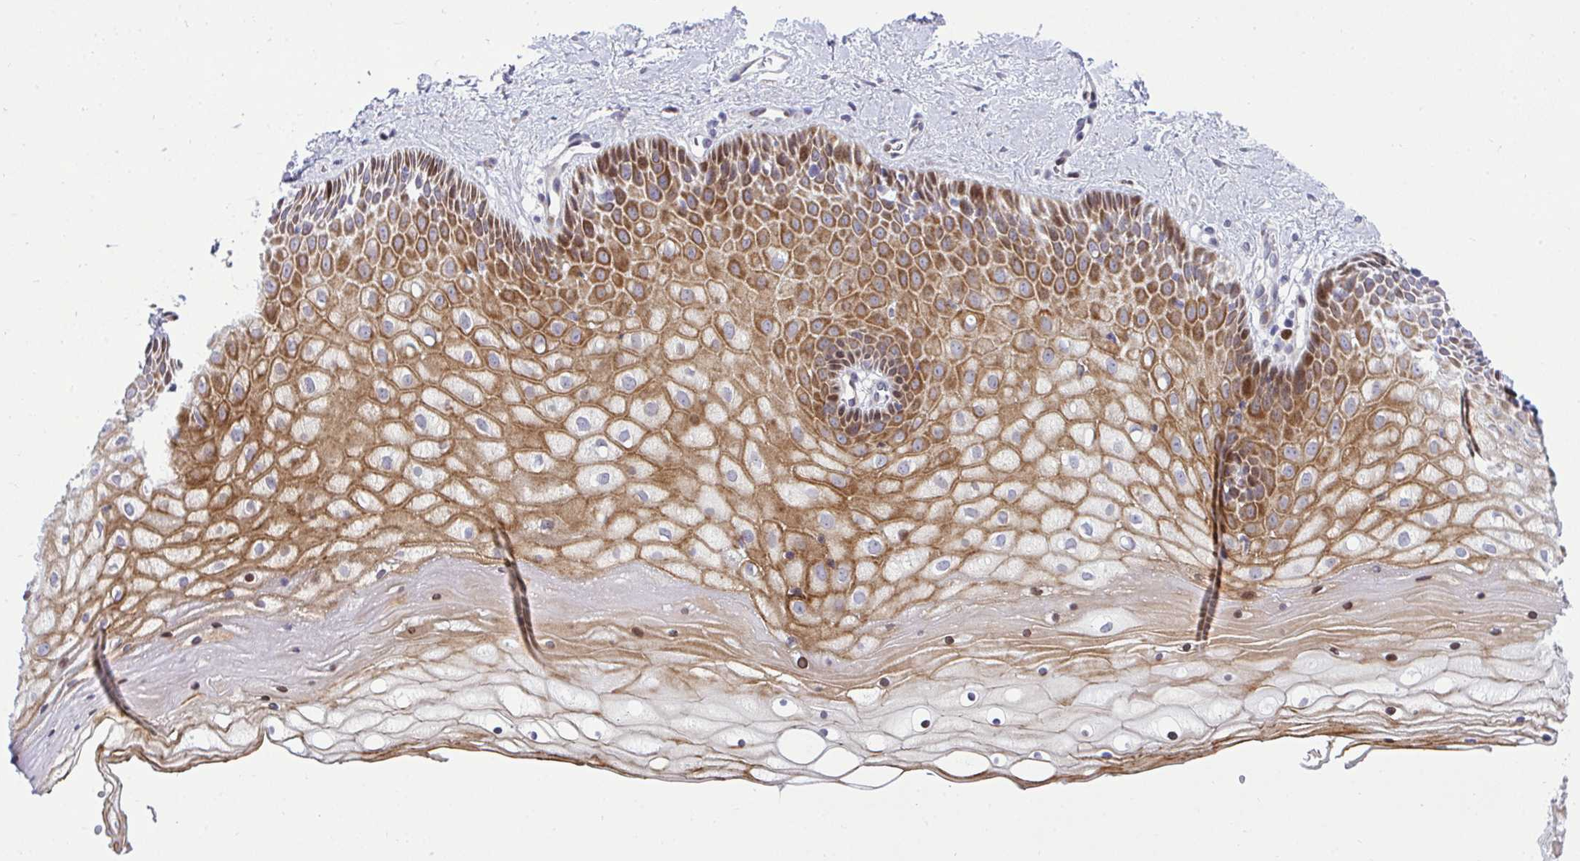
{"staining": {"intensity": "moderate", "quantity": "<25%", "location": "cytoplasmic/membranous,nuclear"}, "tissue": "cervix", "cell_type": "Glandular cells", "image_type": "normal", "snomed": [{"axis": "morphology", "description": "Normal tissue, NOS"}, {"axis": "topography", "description": "Cervix"}], "caption": "A low amount of moderate cytoplasmic/membranous,nuclear expression is present in about <25% of glandular cells in benign cervix.", "gene": "CASTOR2", "patient": {"sex": "female", "age": 36}}